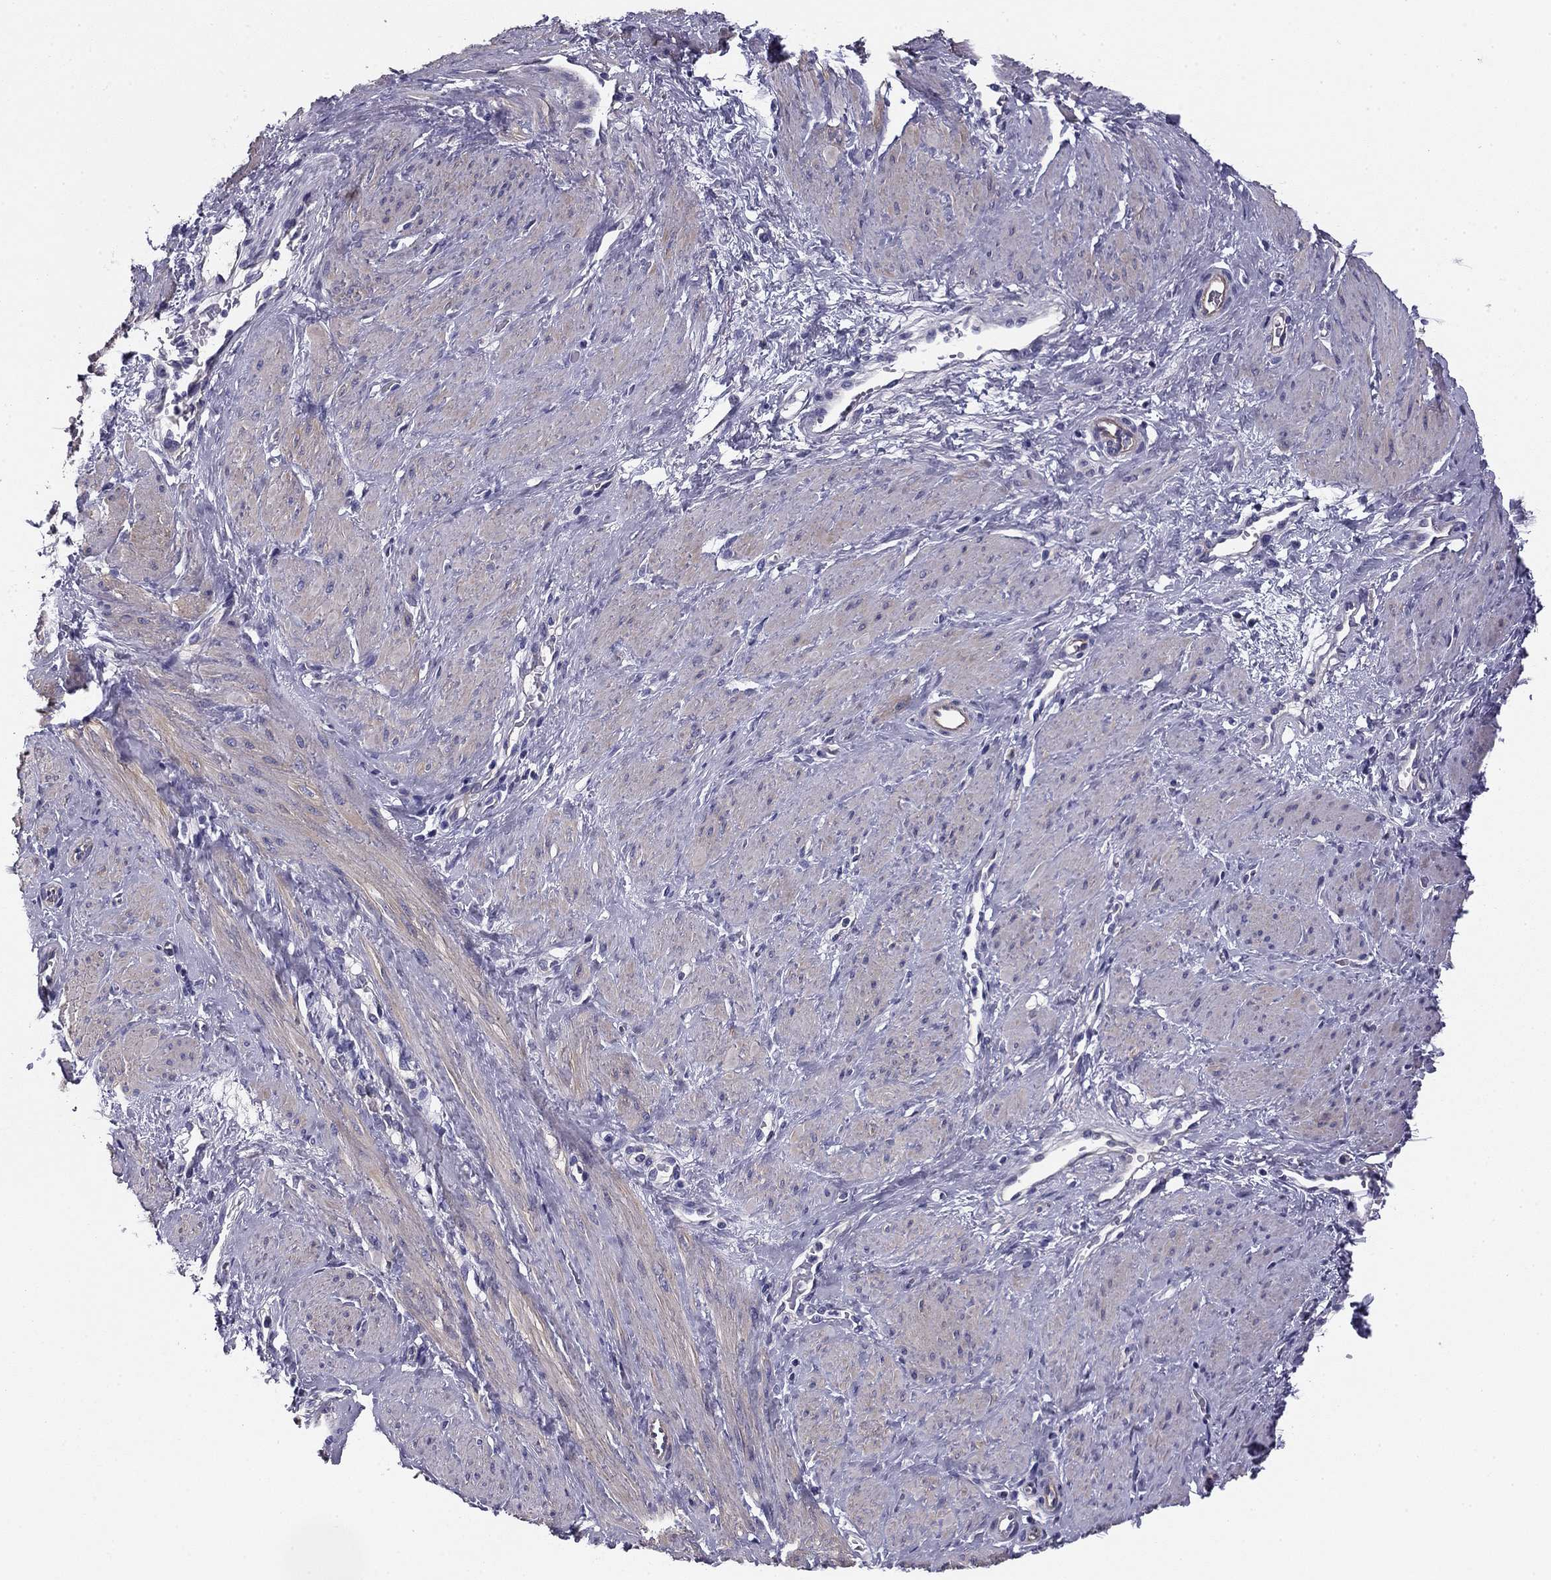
{"staining": {"intensity": "weak", "quantity": "25%-75%", "location": "cytoplasmic/membranous"}, "tissue": "smooth muscle", "cell_type": "Smooth muscle cells", "image_type": "normal", "snomed": [{"axis": "morphology", "description": "Normal tissue, NOS"}, {"axis": "topography", "description": "Smooth muscle"}, {"axis": "topography", "description": "Uterus"}], "caption": "A histopathology image of human smooth muscle stained for a protein displays weak cytoplasmic/membranous brown staining in smooth muscle cells. (Stains: DAB (3,3'-diaminobenzidine) in brown, nuclei in blue, Microscopy: brightfield microscopy at high magnification).", "gene": "FLNC", "patient": {"sex": "female", "age": 39}}